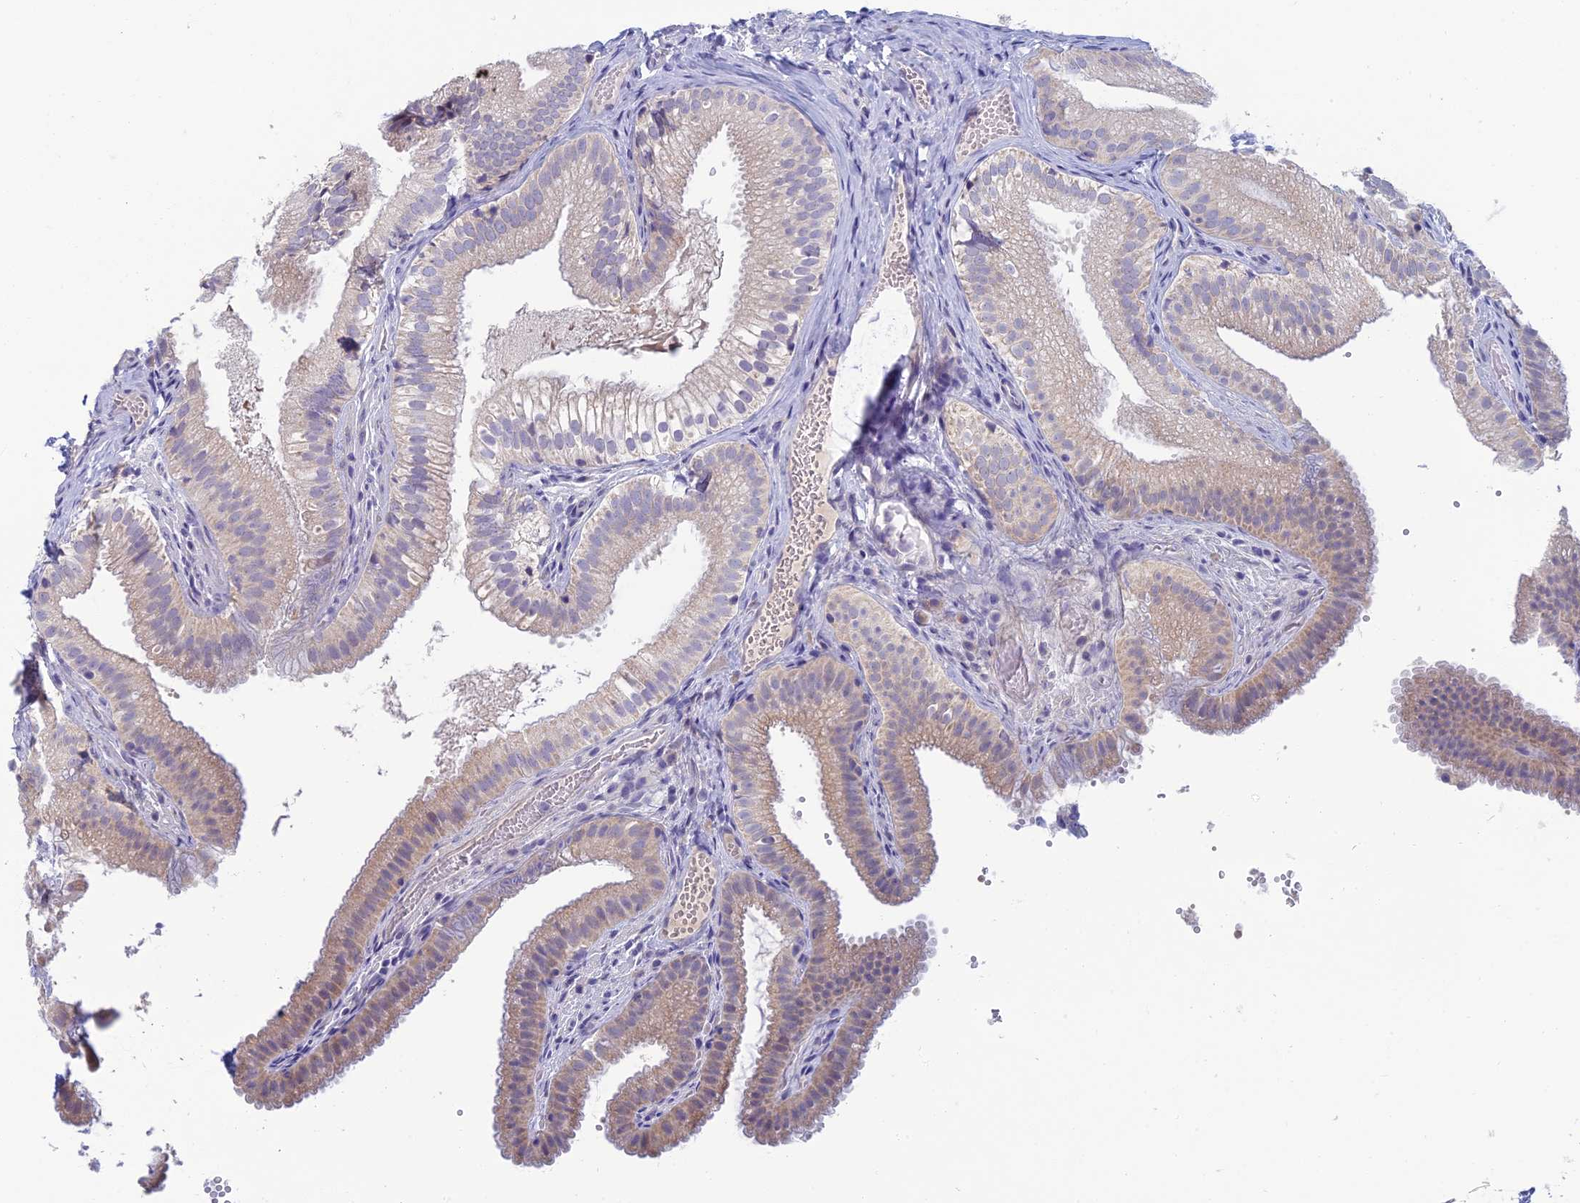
{"staining": {"intensity": "weak", "quantity": "25%-75%", "location": "cytoplasmic/membranous"}, "tissue": "gallbladder", "cell_type": "Glandular cells", "image_type": "normal", "snomed": [{"axis": "morphology", "description": "Normal tissue, NOS"}, {"axis": "topography", "description": "Gallbladder"}], "caption": "Immunohistochemical staining of normal gallbladder reveals 25%-75% levels of weak cytoplasmic/membranous protein staining in approximately 25%-75% of glandular cells.", "gene": "SLC25A41", "patient": {"sex": "female", "age": 30}}